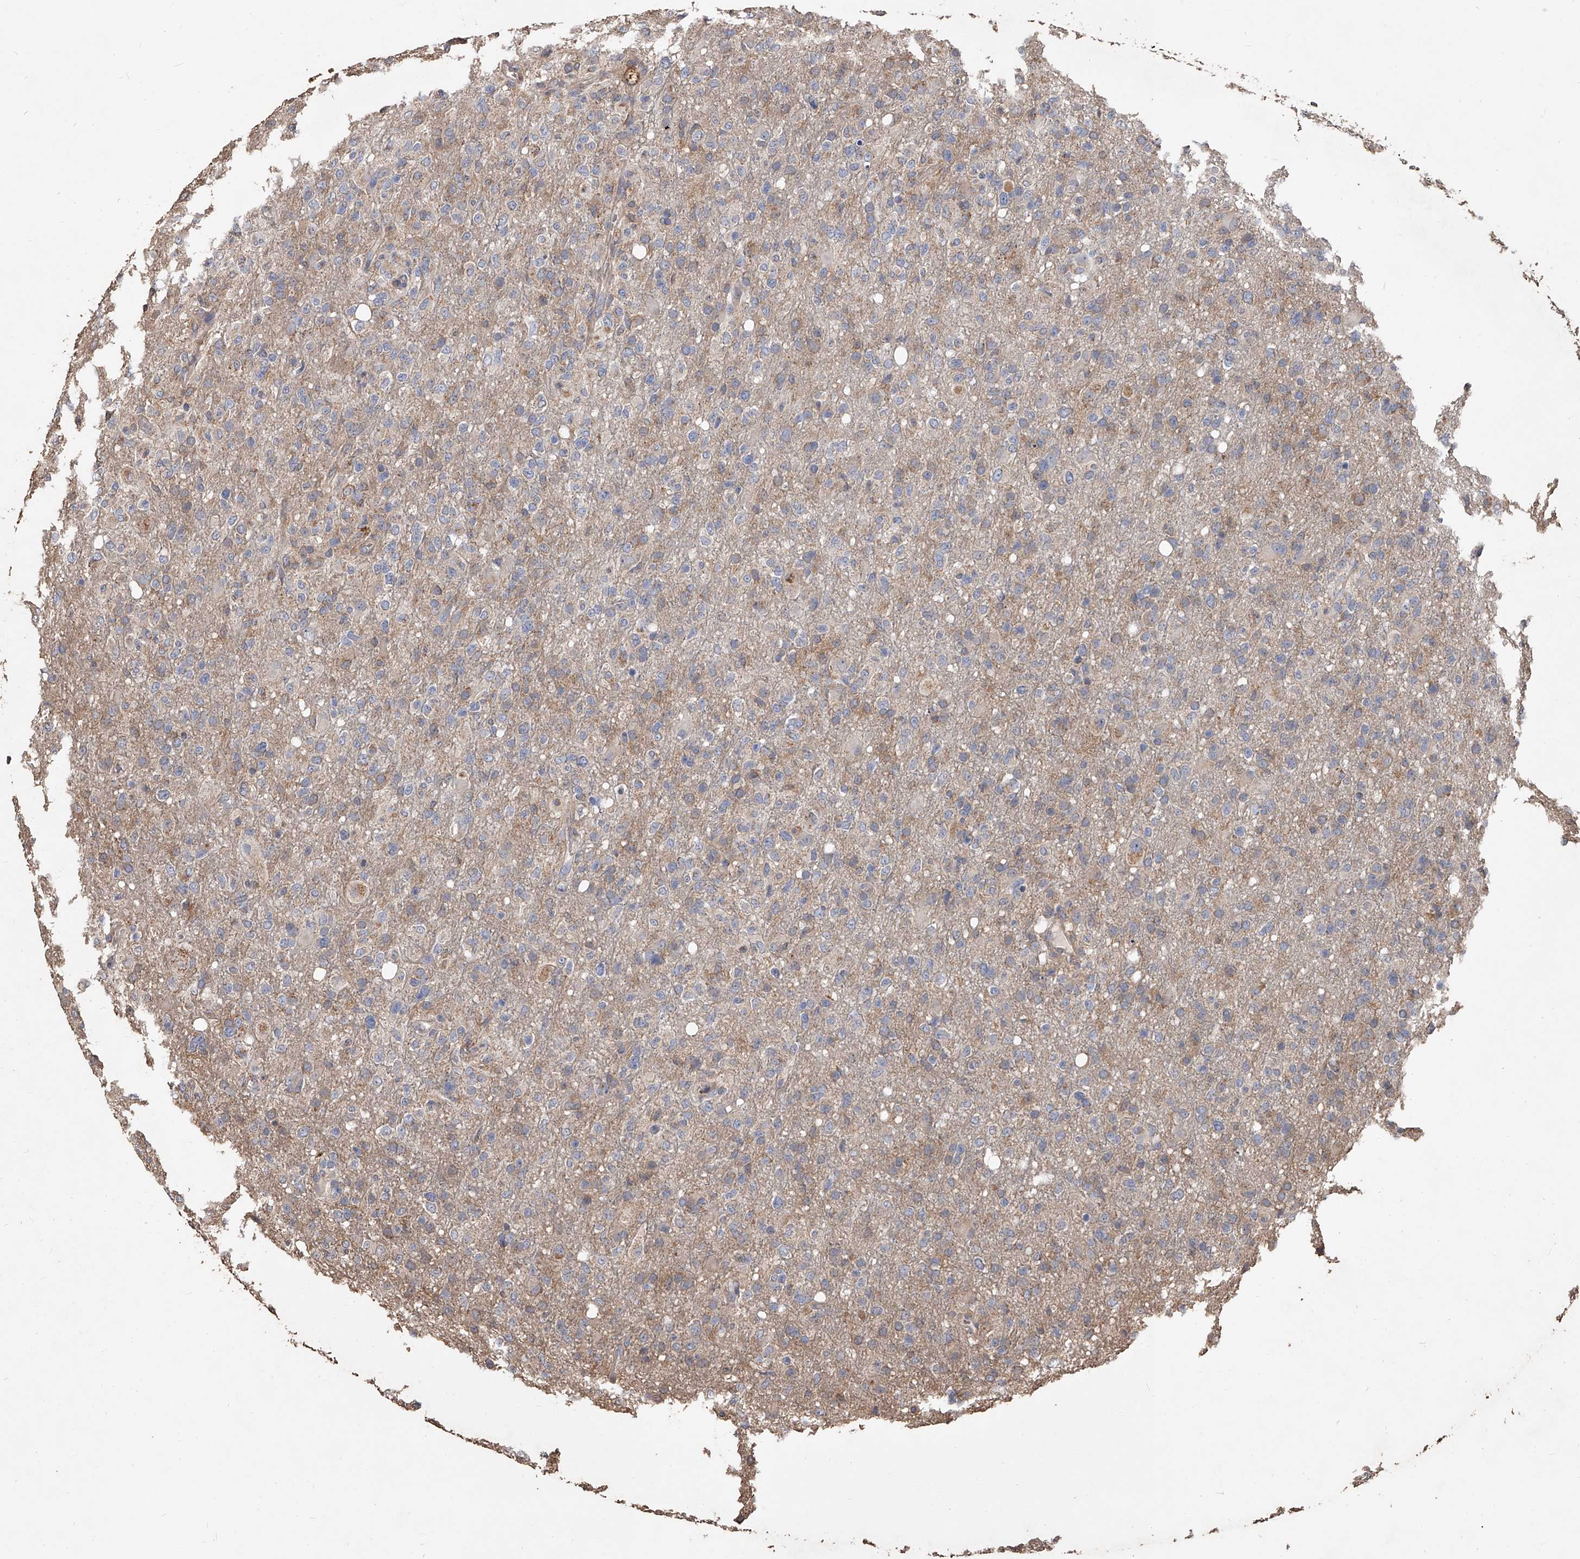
{"staining": {"intensity": "weak", "quantity": "<25%", "location": "cytoplasmic/membranous"}, "tissue": "glioma", "cell_type": "Tumor cells", "image_type": "cancer", "snomed": [{"axis": "morphology", "description": "Glioma, malignant, High grade"}, {"axis": "topography", "description": "Brain"}], "caption": "There is no significant expression in tumor cells of glioma. (DAB immunohistochemistry, high magnification).", "gene": "LTV1", "patient": {"sex": "female", "age": 57}}